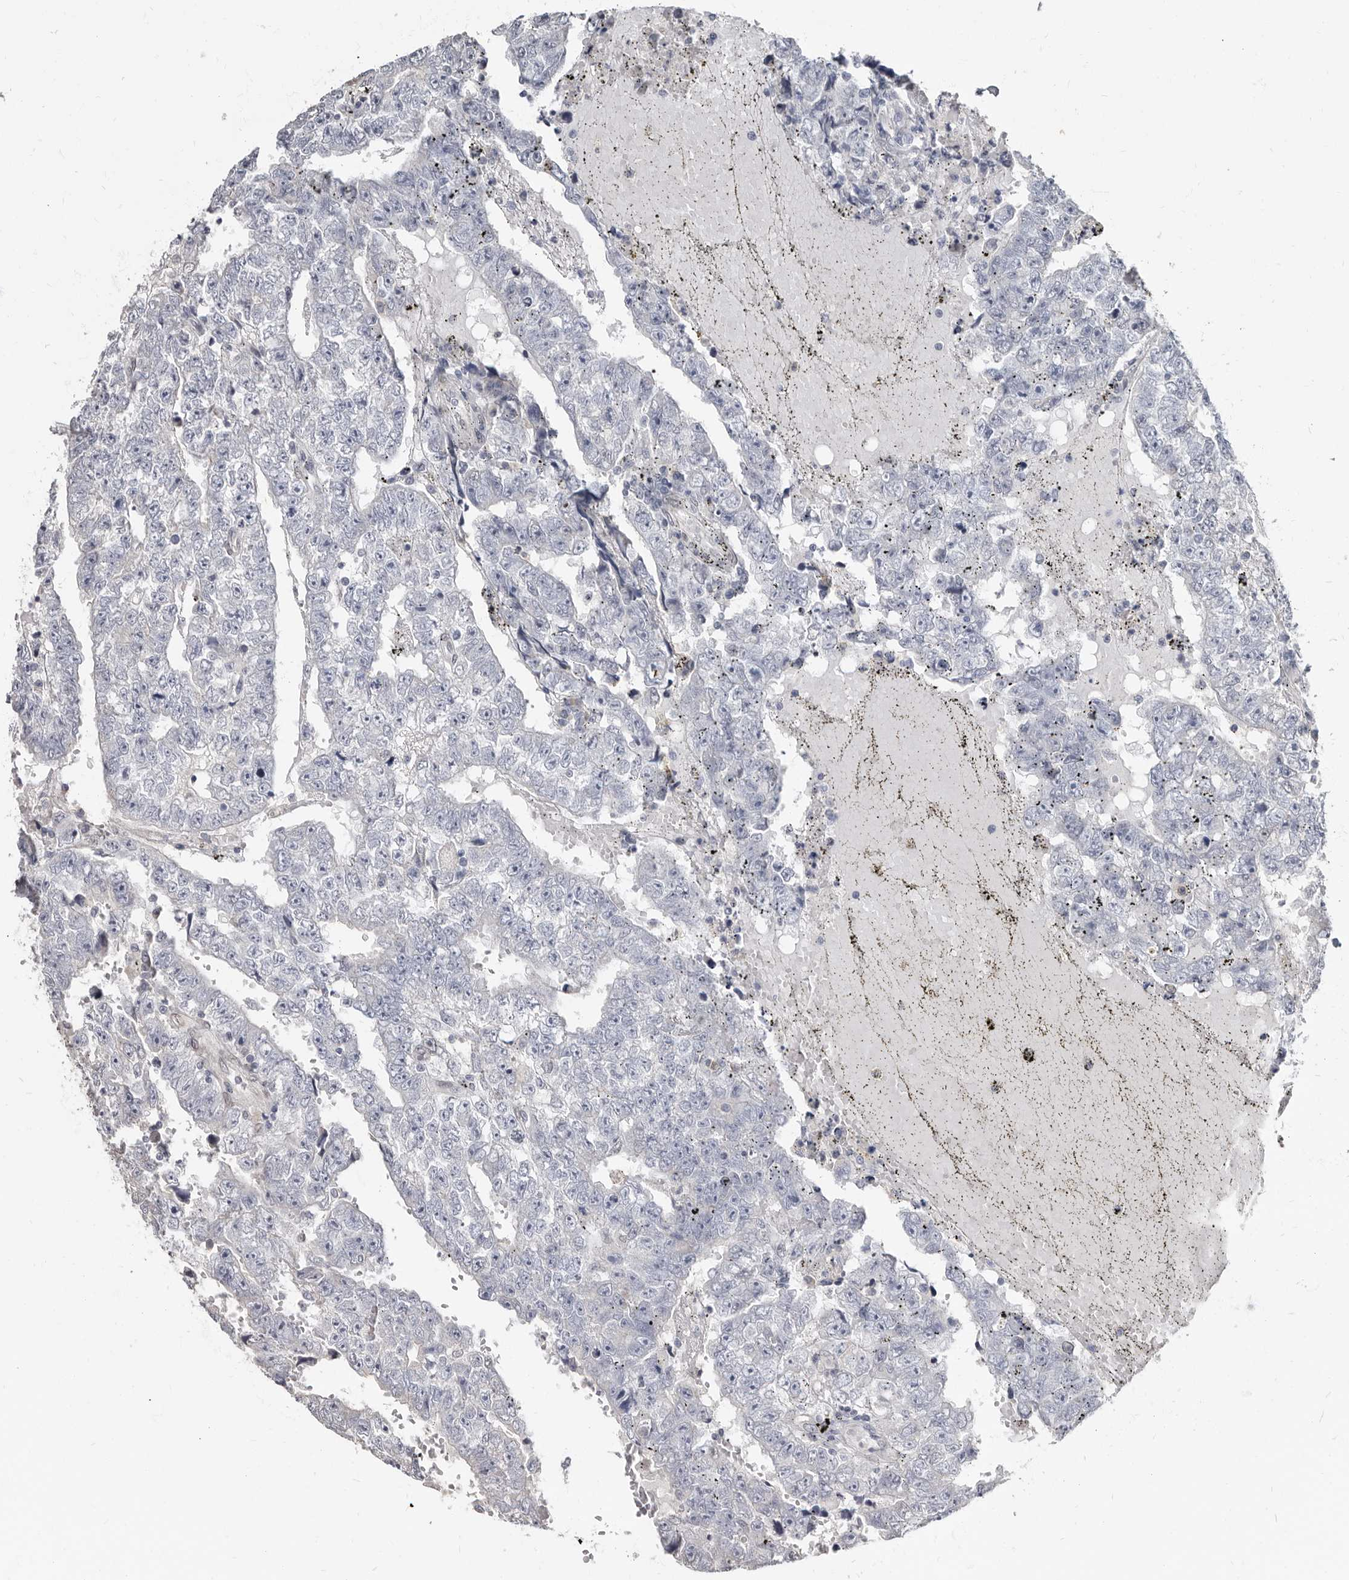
{"staining": {"intensity": "negative", "quantity": "none", "location": "none"}, "tissue": "testis cancer", "cell_type": "Tumor cells", "image_type": "cancer", "snomed": [{"axis": "morphology", "description": "Carcinoma, Embryonal, NOS"}, {"axis": "topography", "description": "Testis"}], "caption": "Immunohistochemistry of human embryonal carcinoma (testis) reveals no staining in tumor cells.", "gene": "MRGPRF", "patient": {"sex": "male", "age": 25}}